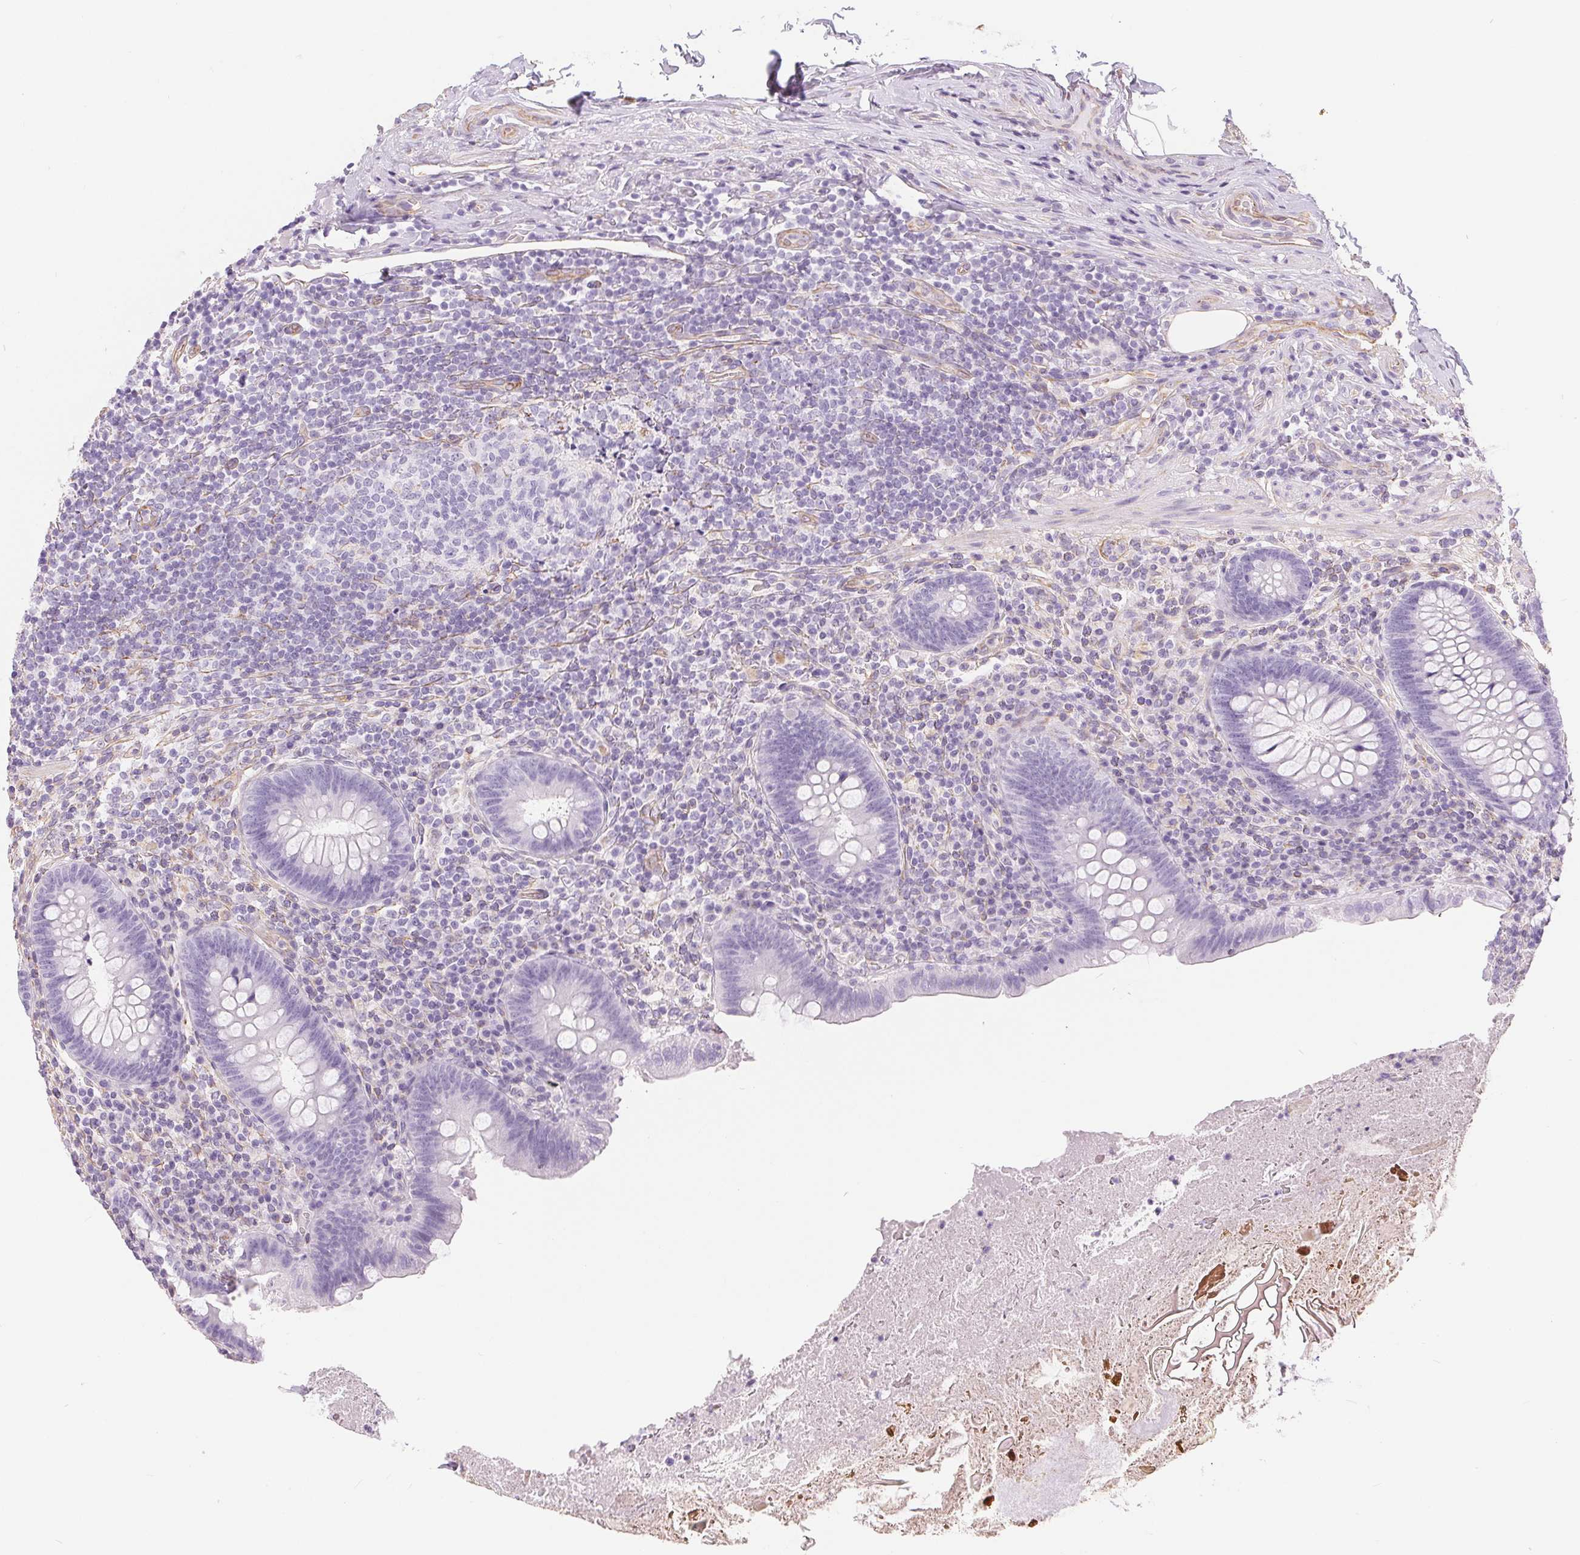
{"staining": {"intensity": "negative", "quantity": "none", "location": "none"}, "tissue": "appendix", "cell_type": "Glandular cells", "image_type": "normal", "snomed": [{"axis": "morphology", "description": "Normal tissue, NOS"}, {"axis": "topography", "description": "Appendix"}], "caption": "High magnification brightfield microscopy of unremarkable appendix stained with DAB (brown) and counterstained with hematoxylin (blue): glandular cells show no significant positivity. (DAB (3,3'-diaminobenzidine) IHC, high magnification).", "gene": "GFAP", "patient": {"sex": "male", "age": 47}}